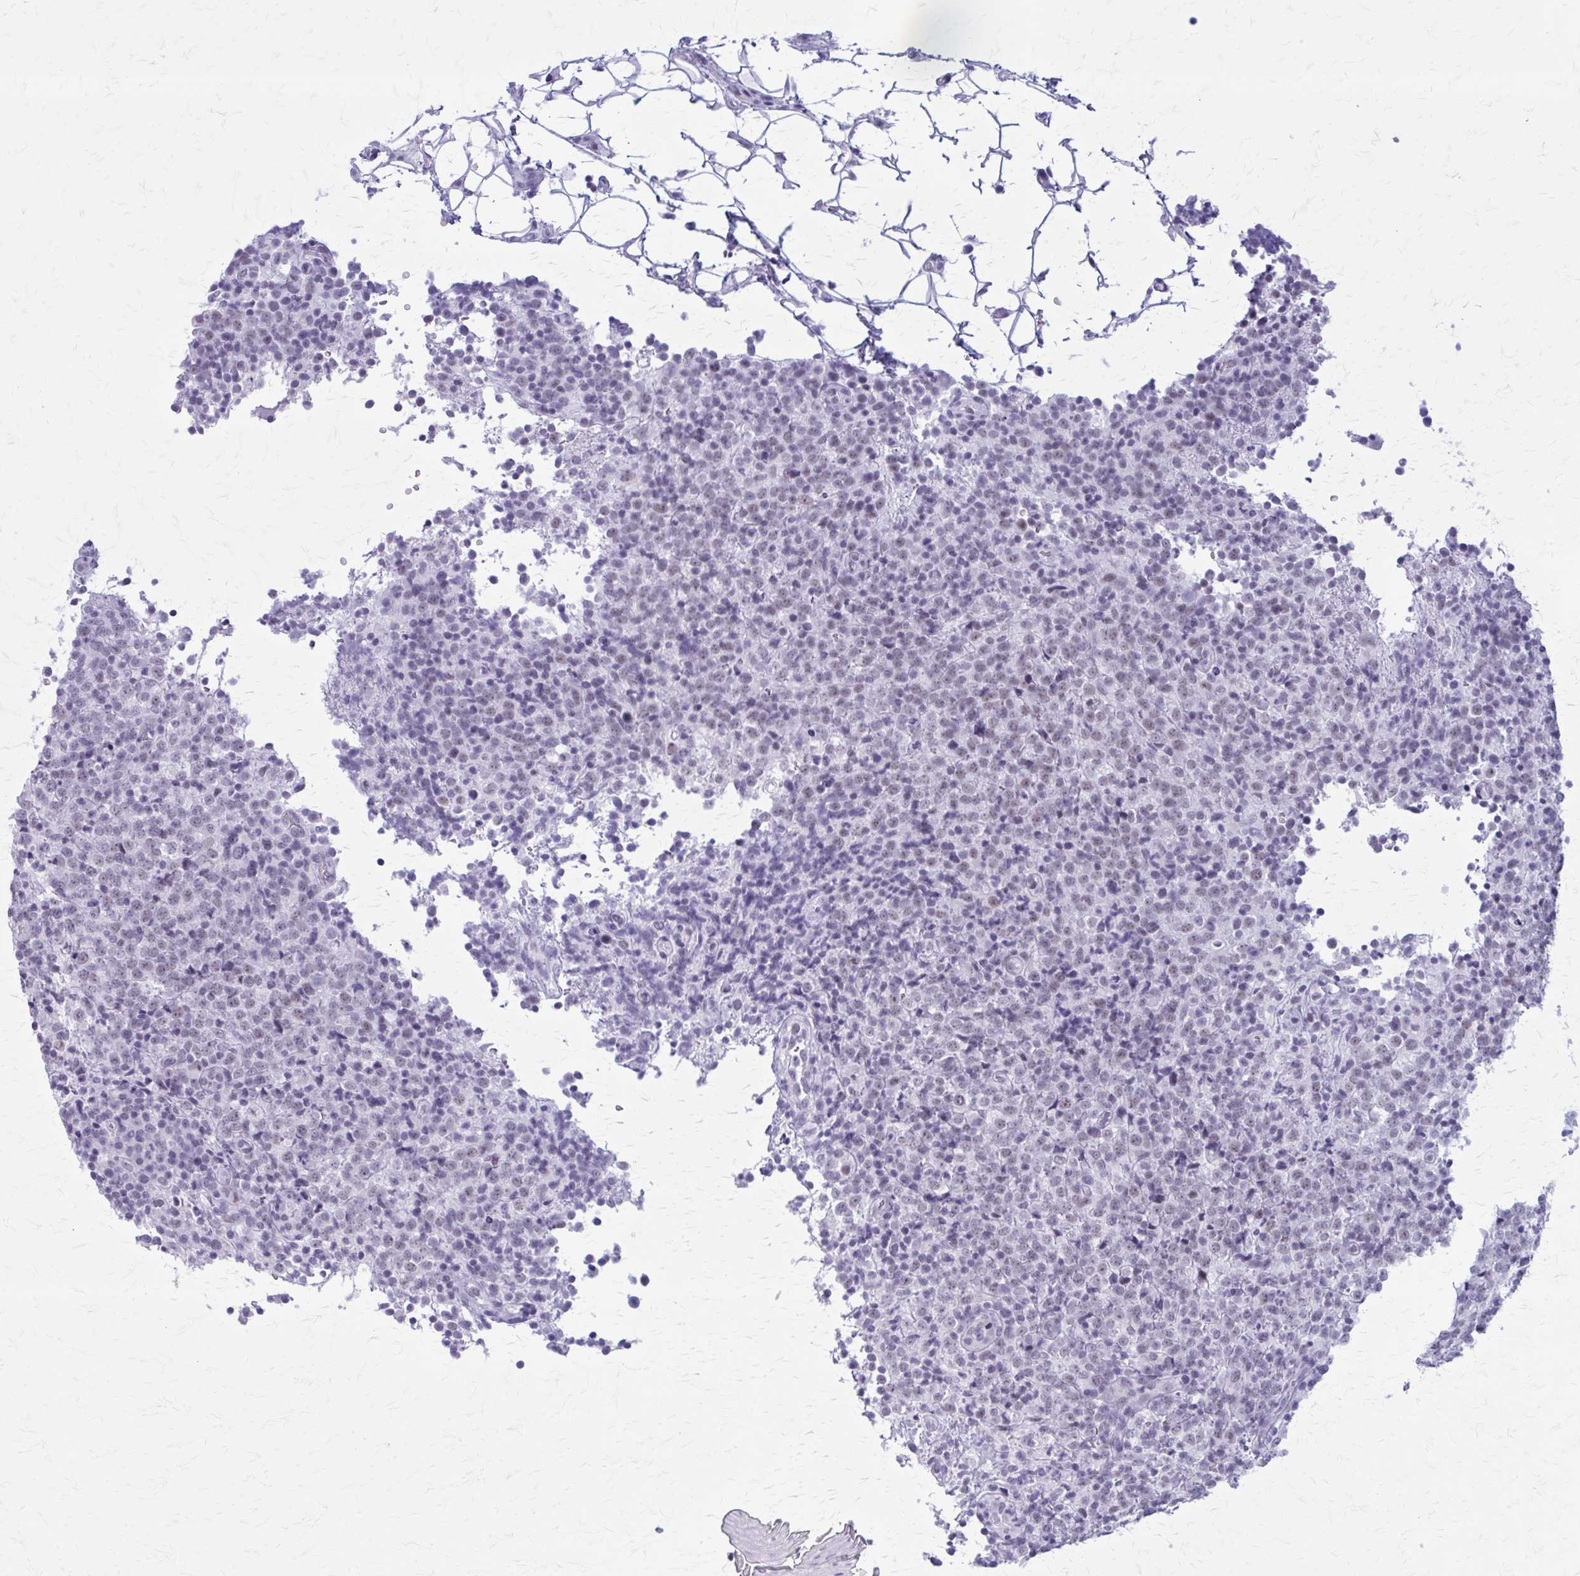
{"staining": {"intensity": "negative", "quantity": "none", "location": "none"}, "tissue": "lymphoma", "cell_type": "Tumor cells", "image_type": "cancer", "snomed": [{"axis": "morphology", "description": "Malignant lymphoma, non-Hodgkin's type, High grade"}, {"axis": "topography", "description": "Lymph node"}], "caption": "This micrograph is of lymphoma stained with immunohistochemistry to label a protein in brown with the nuclei are counter-stained blue. There is no expression in tumor cells.", "gene": "GAD1", "patient": {"sex": "male", "age": 54}}